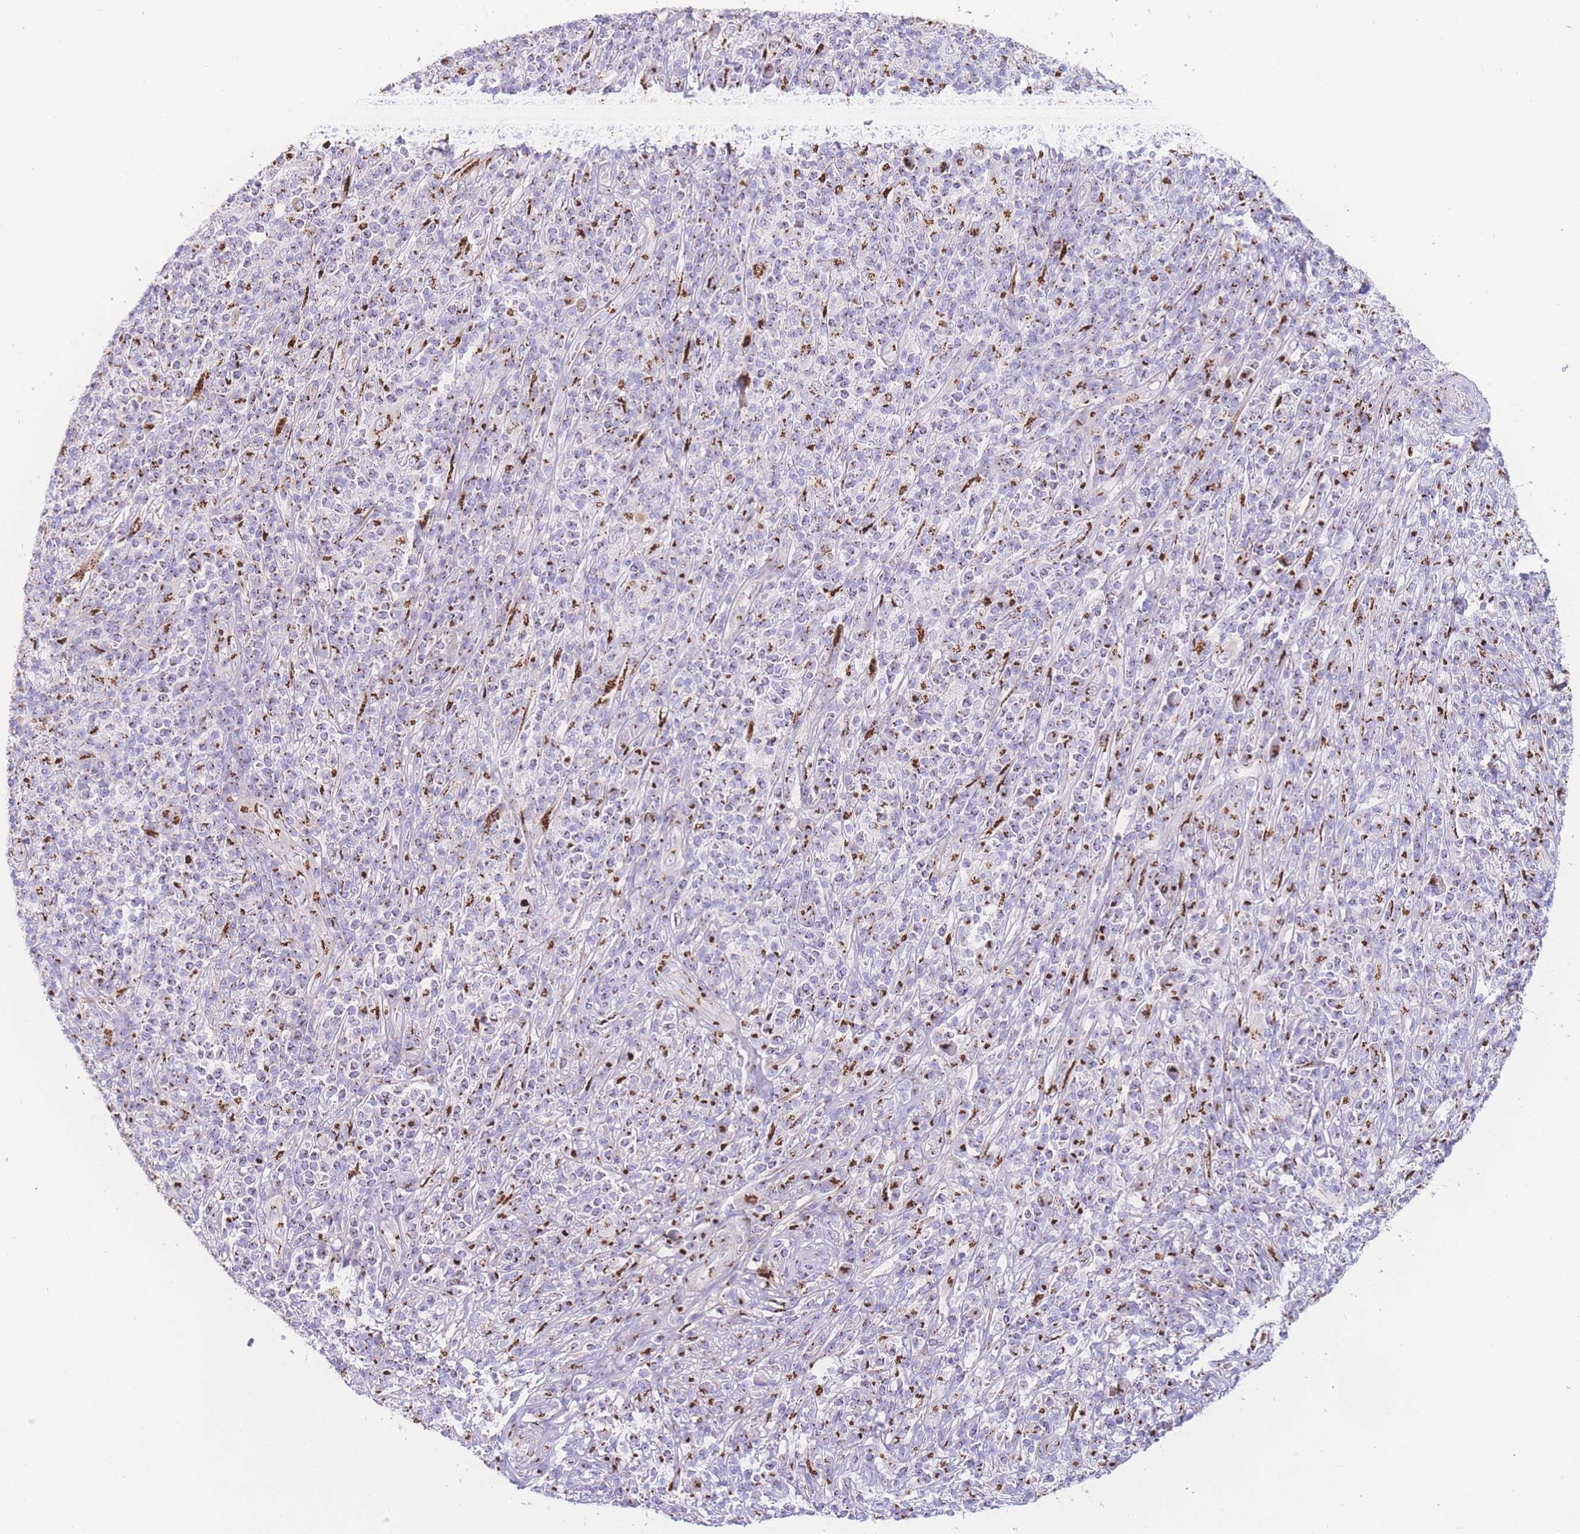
{"staining": {"intensity": "moderate", "quantity": ">75%", "location": "cytoplasmic/membranous"}, "tissue": "melanoma", "cell_type": "Tumor cells", "image_type": "cancer", "snomed": [{"axis": "morphology", "description": "Malignant melanoma, NOS"}, {"axis": "topography", "description": "Skin"}], "caption": "The immunohistochemical stain labels moderate cytoplasmic/membranous staining in tumor cells of malignant melanoma tissue. (Stains: DAB in brown, nuclei in blue, Microscopy: brightfield microscopy at high magnification).", "gene": "GOLM2", "patient": {"sex": "male", "age": 66}}